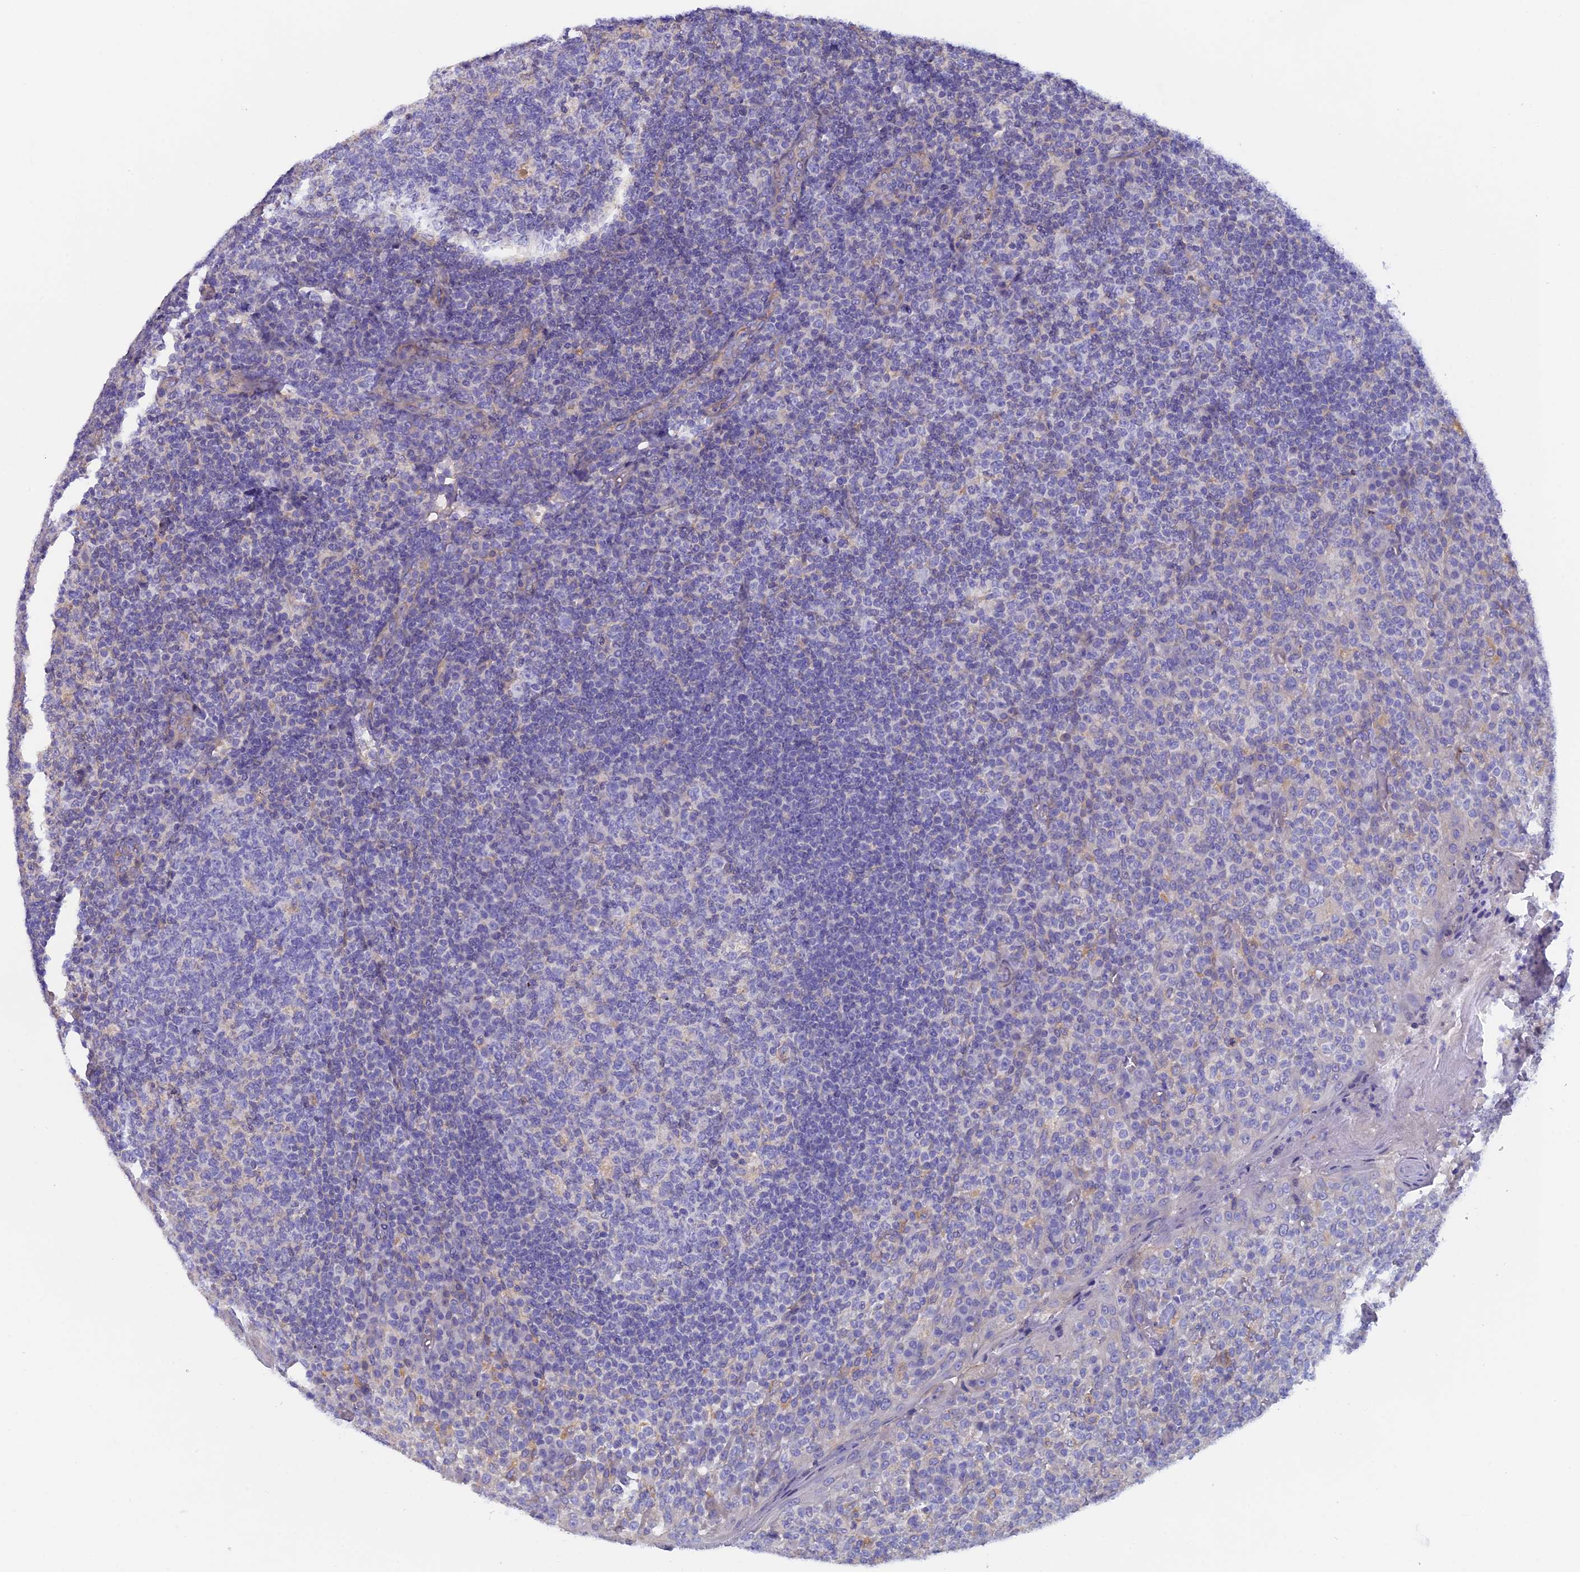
{"staining": {"intensity": "negative", "quantity": "none", "location": "none"}, "tissue": "tonsil", "cell_type": "Germinal center cells", "image_type": "normal", "snomed": [{"axis": "morphology", "description": "Normal tissue, NOS"}, {"axis": "topography", "description": "Tonsil"}], "caption": "The IHC histopathology image has no significant expression in germinal center cells of tonsil. (DAB (3,3'-diaminobenzidine) IHC, high magnification).", "gene": "FZR1", "patient": {"sex": "female", "age": 19}}